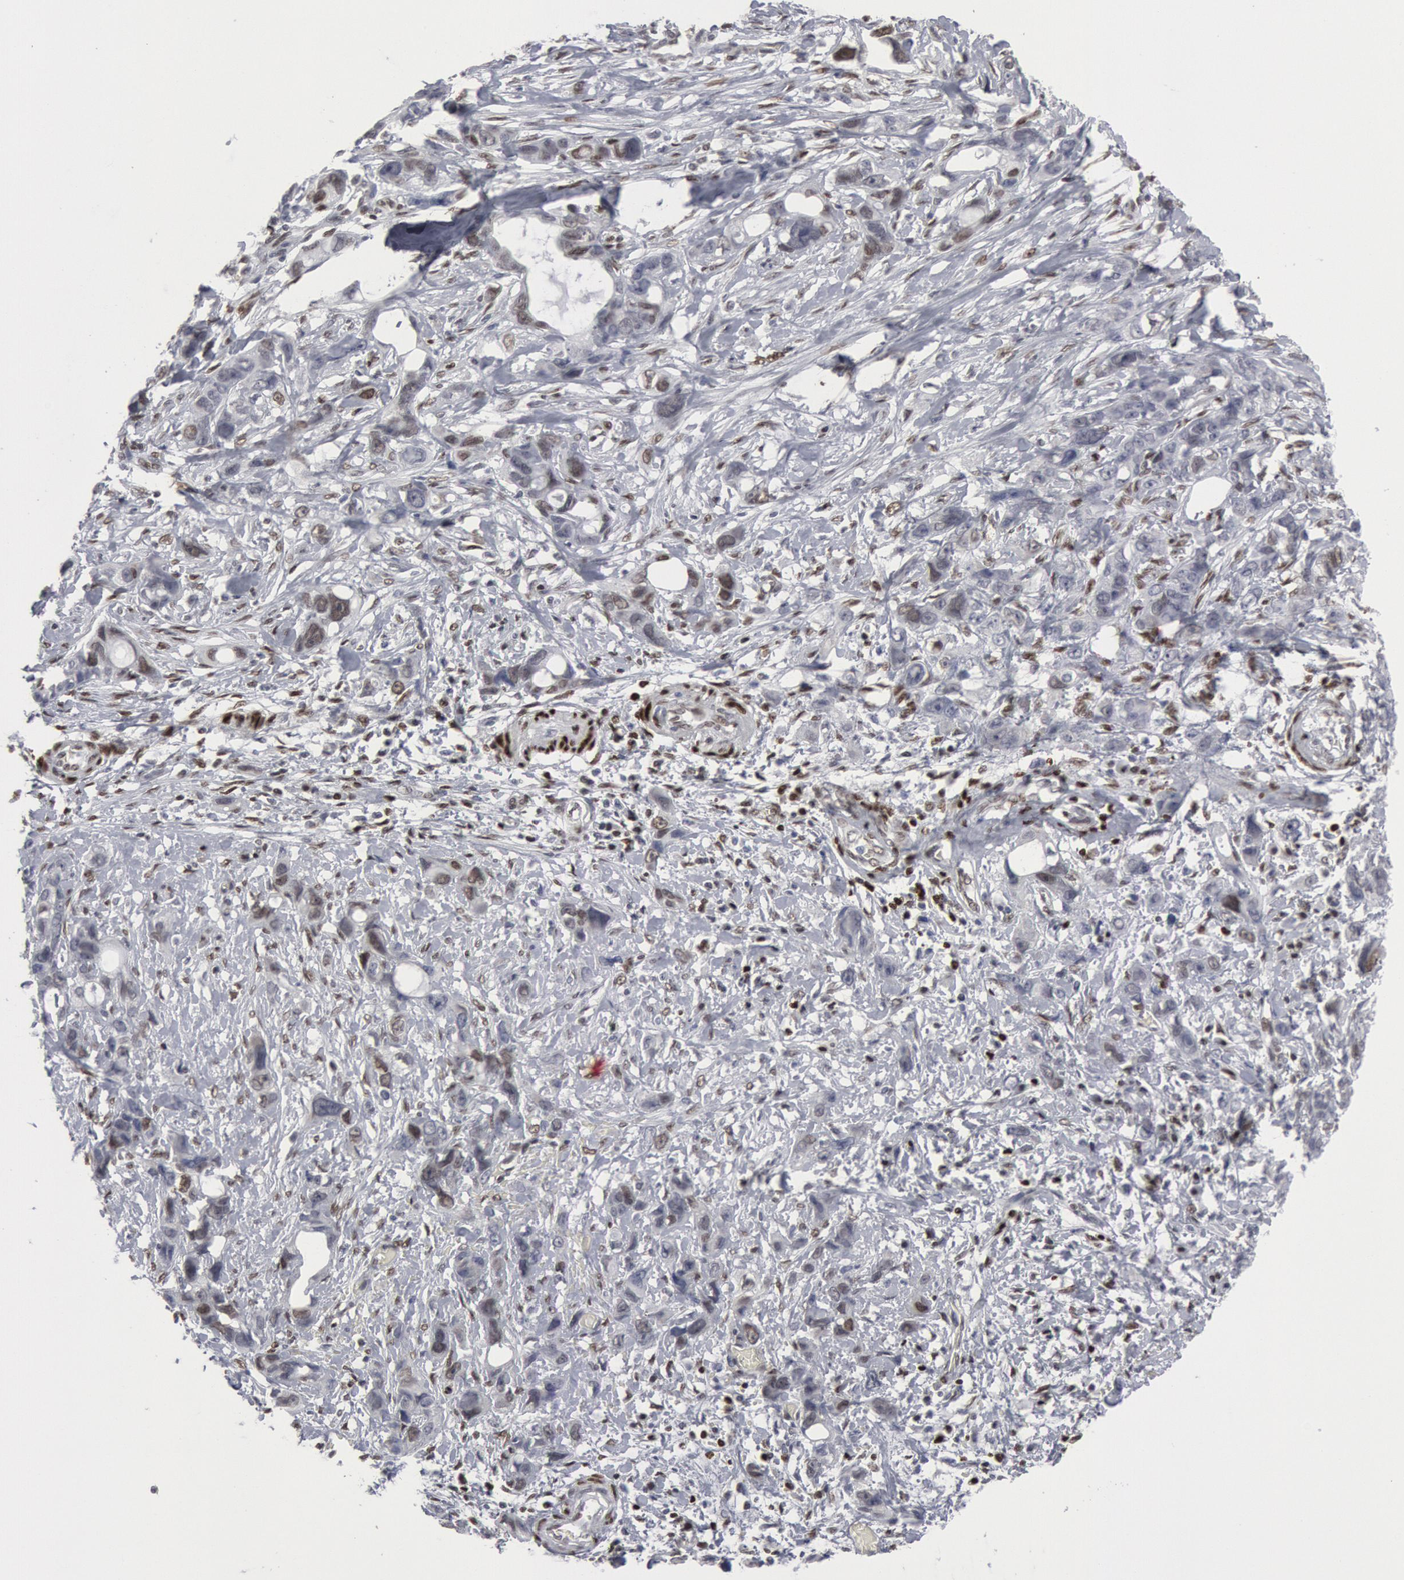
{"staining": {"intensity": "negative", "quantity": "none", "location": "none"}, "tissue": "stomach cancer", "cell_type": "Tumor cells", "image_type": "cancer", "snomed": [{"axis": "morphology", "description": "Adenocarcinoma, NOS"}, {"axis": "topography", "description": "Stomach, upper"}], "caption": "Immunohistochemistry (IHC) histopathology image of neoplastic tissue: adenocarcinoma (stomach) stained with DAB (3,3'-diaminobenzidine) shows no significant protein positivity in tumor cells.", "gene": "MECP2", "patient": {"sex": "male", "age": 47}}